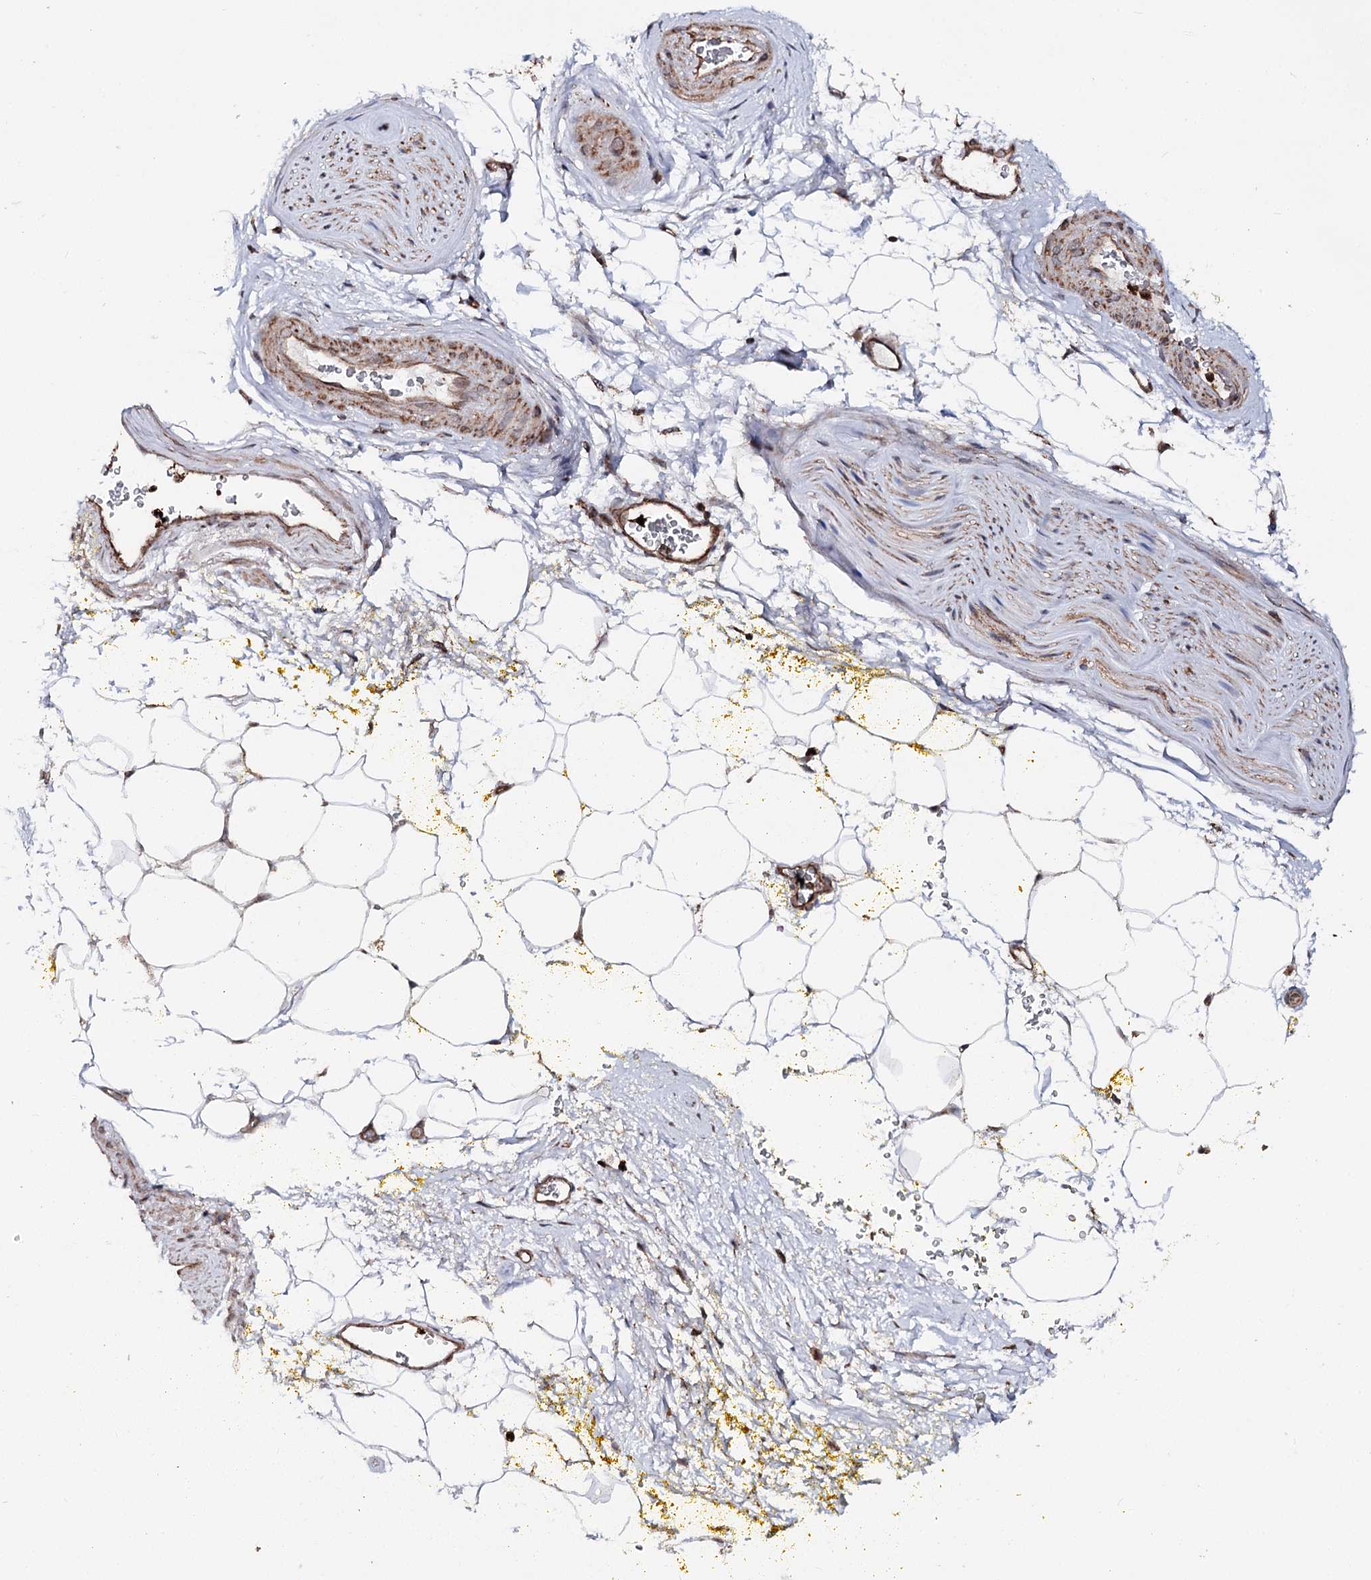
{"staining": {"intensity": "negative", "quantity": "none", "location": "none"}, "tissue": "adipose tissue", "cell_type": "Adipocytes", "image_type": "normal", "snomed": [{"axis": "morphology", "description": "Normal tissue, NOS"}, {"axis": "morphology", "description": "Adenocarcinoma, Low grade"}, {"axis": "topography", "description": "Prostate"}, {"axis": "topography", "description": "Peripheral nerve tissue"}], "caption": "Photomicrograph shows no significant protein staining in adipocytes of normal adipose tissue.", "gene": "FGFR1OP2", "patient": {"sex": "male", "age": 63}}